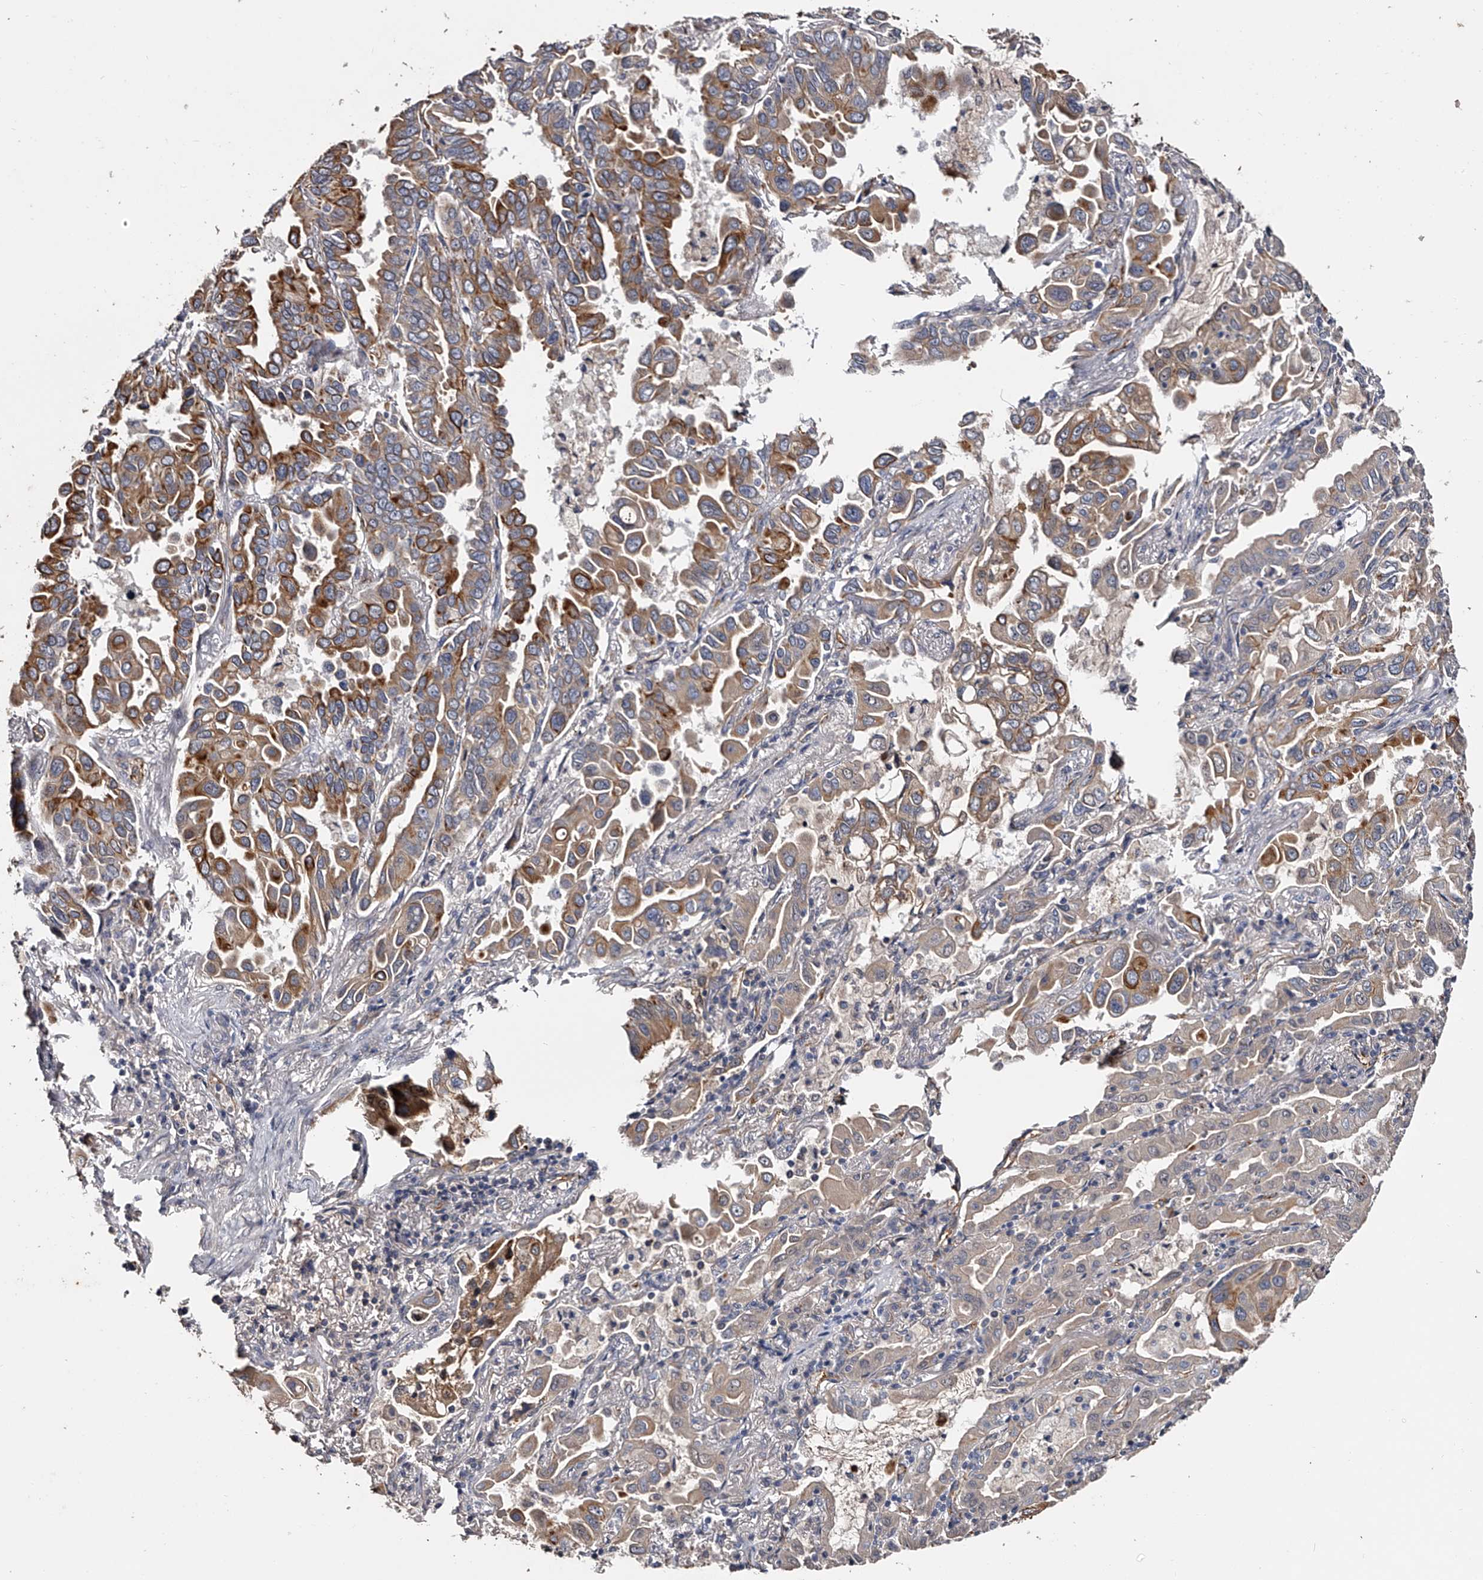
{"staining": {"intensity": "moderate", "quantity": ">75%", "location": "cytoplasmic/membranous"}, "tissue": "lung cancer", "cell_type": "Tumor cells", "image_type": "cancer", "snomed": [{"axis": "morphology", "description": "Adenocarcinoma, NOS"}, {"axis": "topography", "description": "Lung"}], "caption": "Immunohistochemical staining of human lung cancer (adenocarcinoma) exhibits medium levels of moderate cytoplasmic/membranous protein staining in approximately >75% of tumor cells. (DAB IHC, brown staining for protein, blue staining for nuclei).", "gene": "MDN1", "patient": {"sex": "male", "age": 64}}